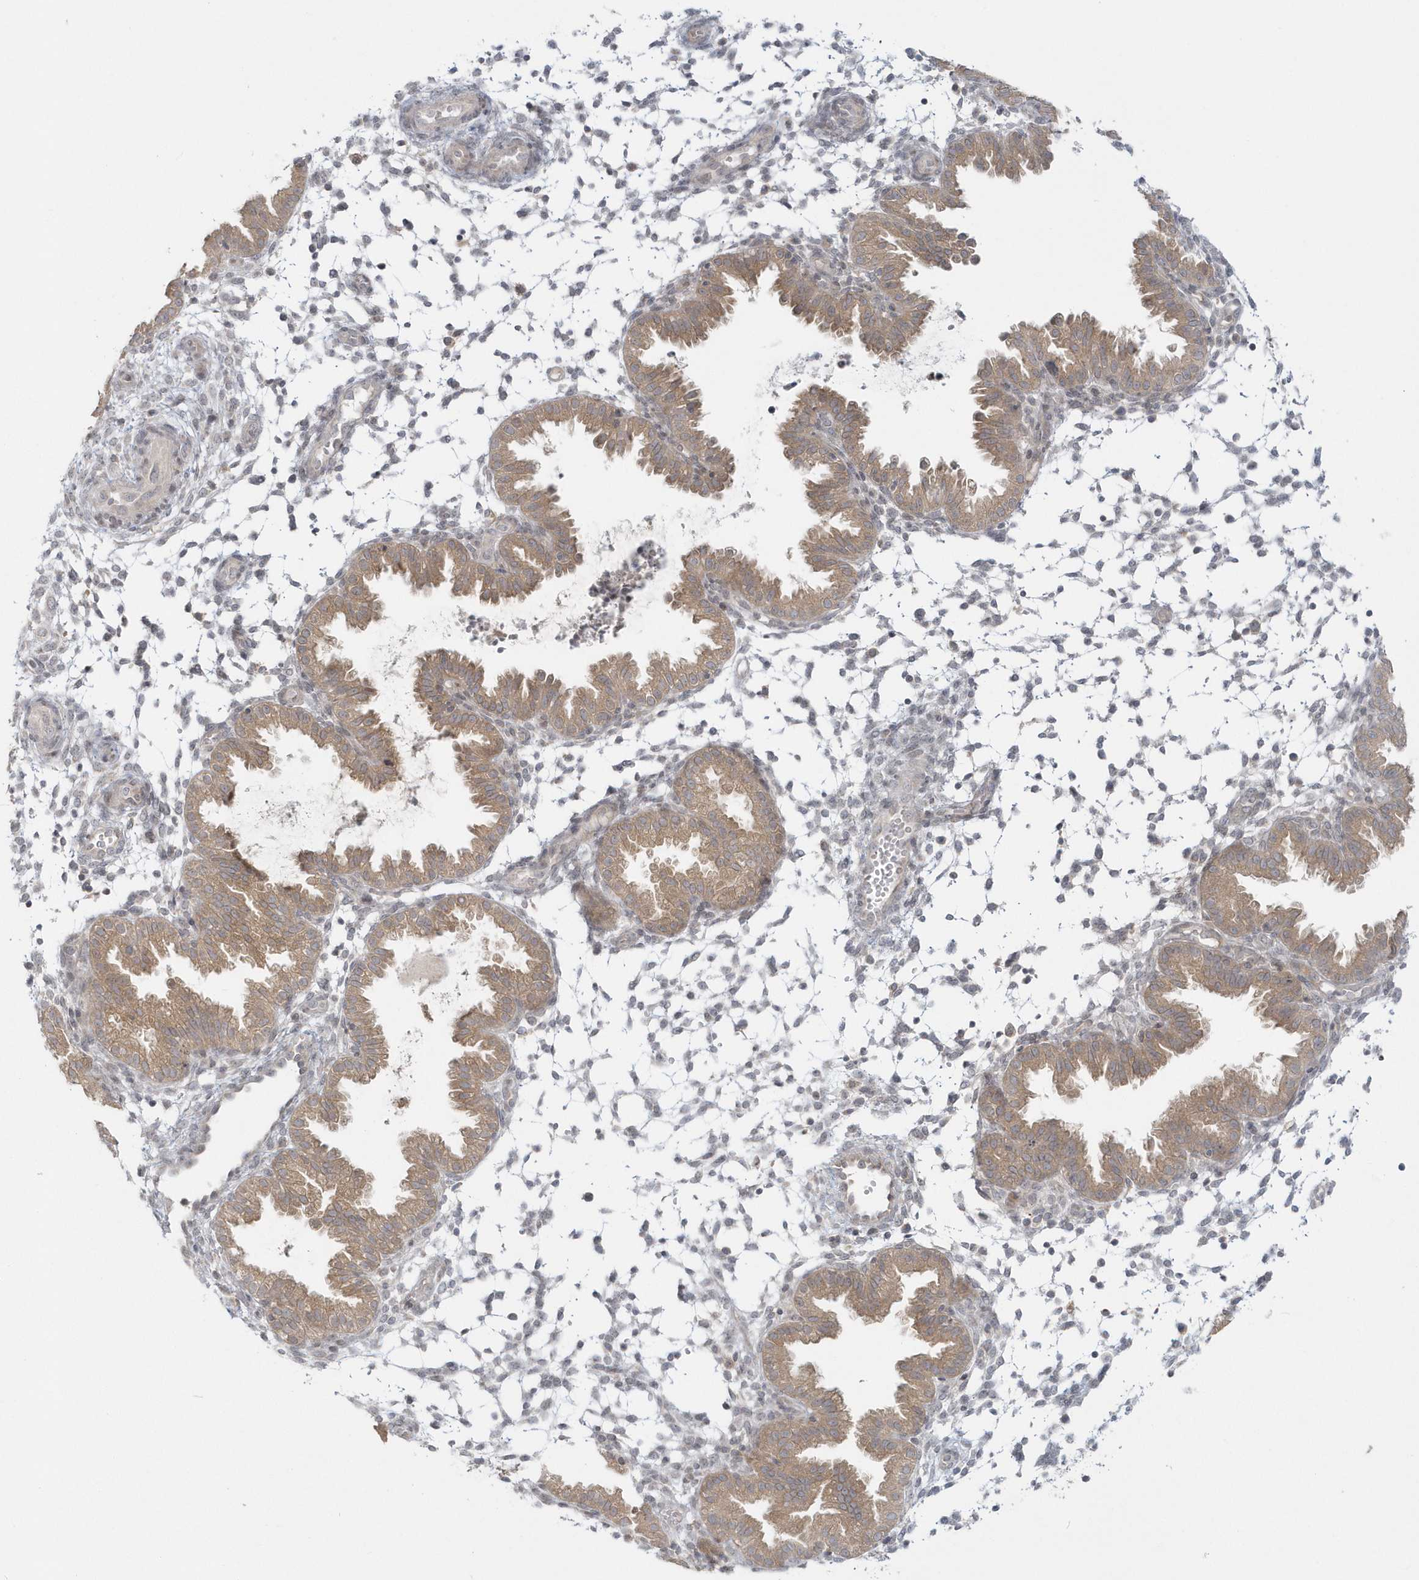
{"staining": {"intensity": "weak", "quantity": "<25%", "location": "cytoplasmic/membranous"}, "tissue": "endometrium", "cell_type": "Cells in endometrial stroma", "image_type": "normal", "snomed": [{"axis": "morphology", "description": "Normal tissue, NOS"}, {"axis": "topography", "description": "Endometrium"}], "caption": "Cells in endometrial stroma are negative for protein expression in unremarkable human endometrium. The staining is performed using DAB (3,3'-diaminobenzidine) brown chromogen with nuclei counter-stained in using hematoxylin.", "gene": "BLTP3A", "patient": {"sex": "female", "age": 33}}